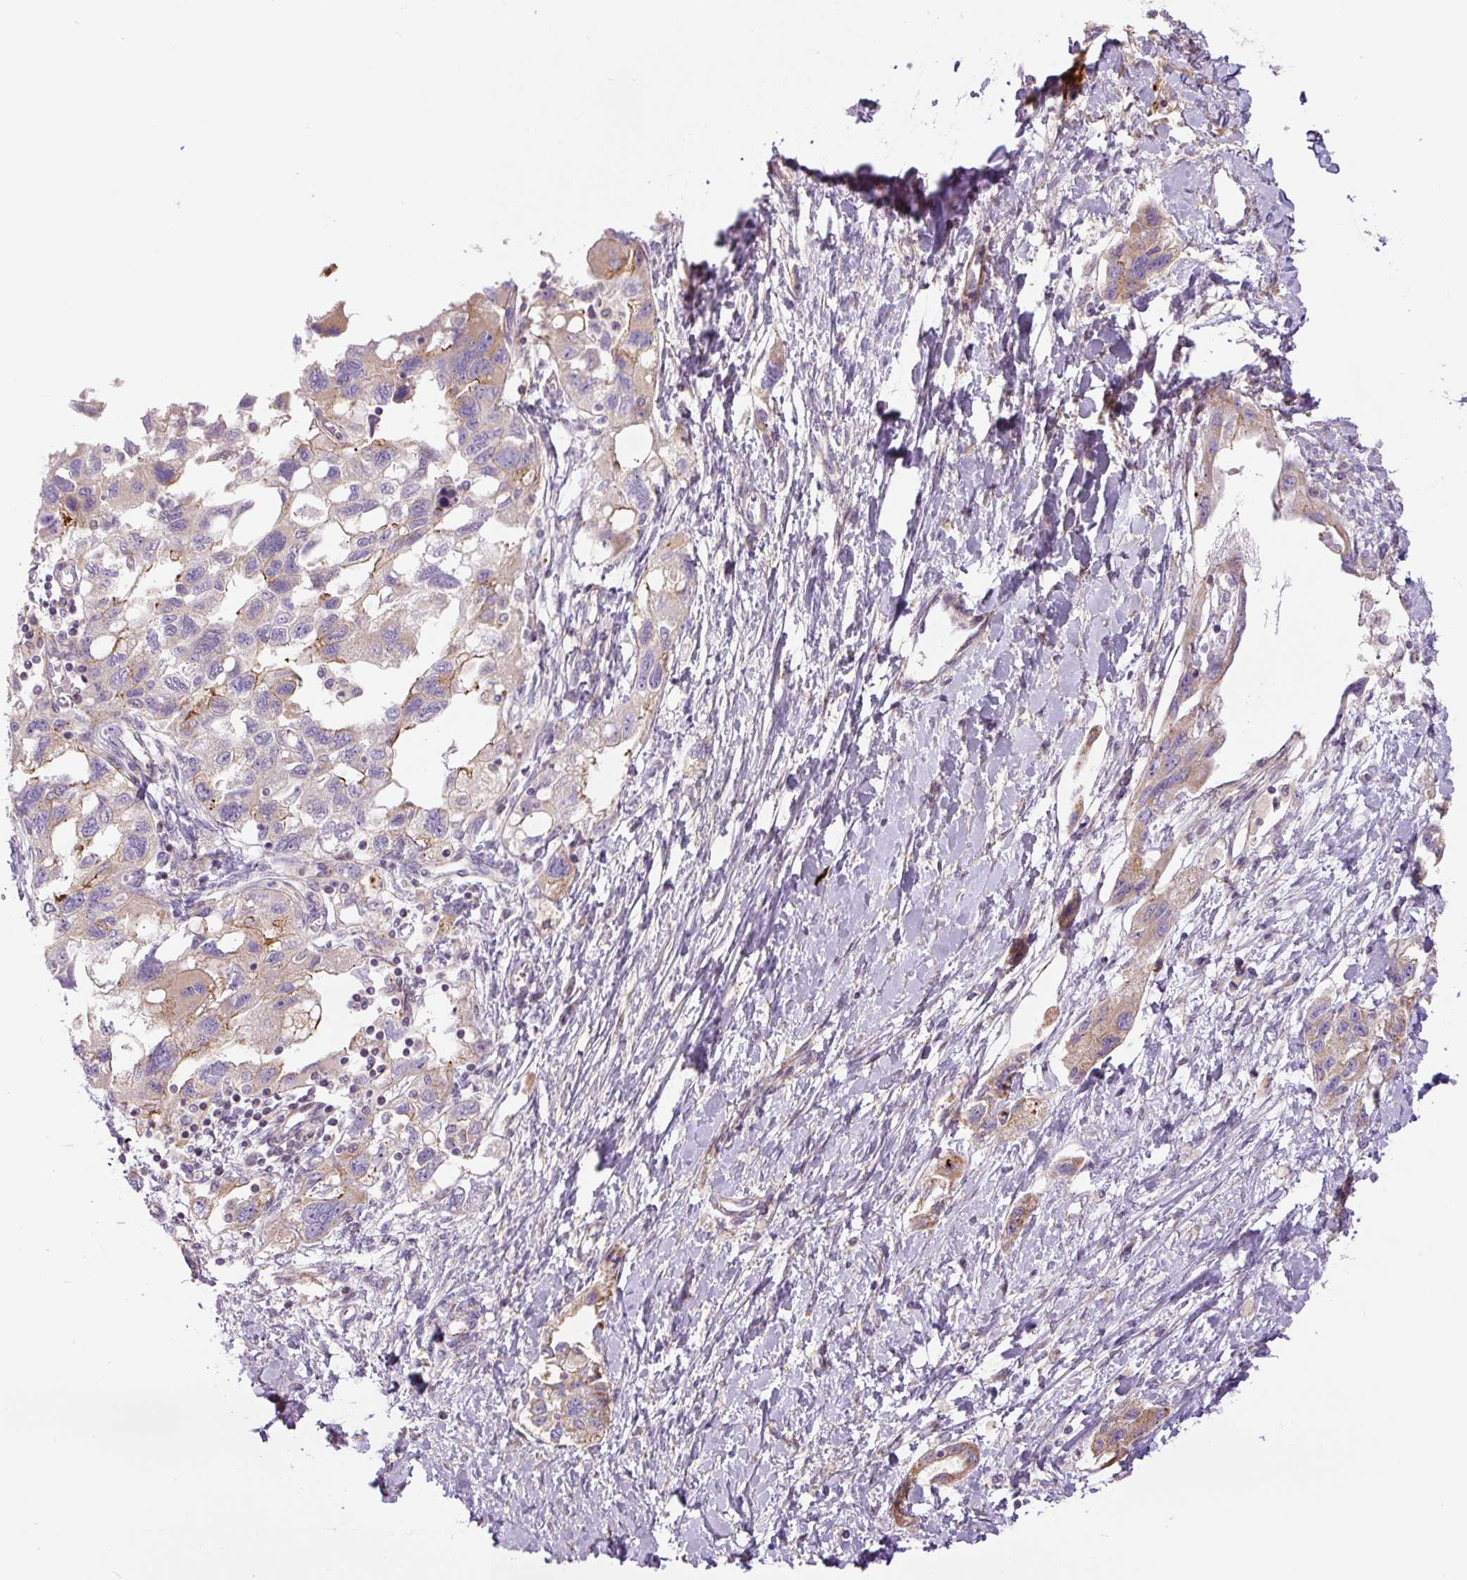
{"staining": {"intensity": "weak", "quantity": "<25%", "location": "cytoplasmic/membranous"}, "tissue": "ovarian cancer", "cell_type": "Tumor cells", "image_type": "cancer", "snomed": [{"axis": "morphology", "description": "Carcinoma, NOS"}, {"axis": "morphology", "description": "Cystadenocarcinoma, serous, NOS"}, {"axis": "topography", "description": "Ovary"}], "caption": "Immunohistochemical staining of human ovarian carcinoma demonstrates no significant staining in tumor cells. (DAB immunohistochemistry (IHC), high magnification).", "gene": "CCNI2", "patient": {"sex": "female", "age": 69}}